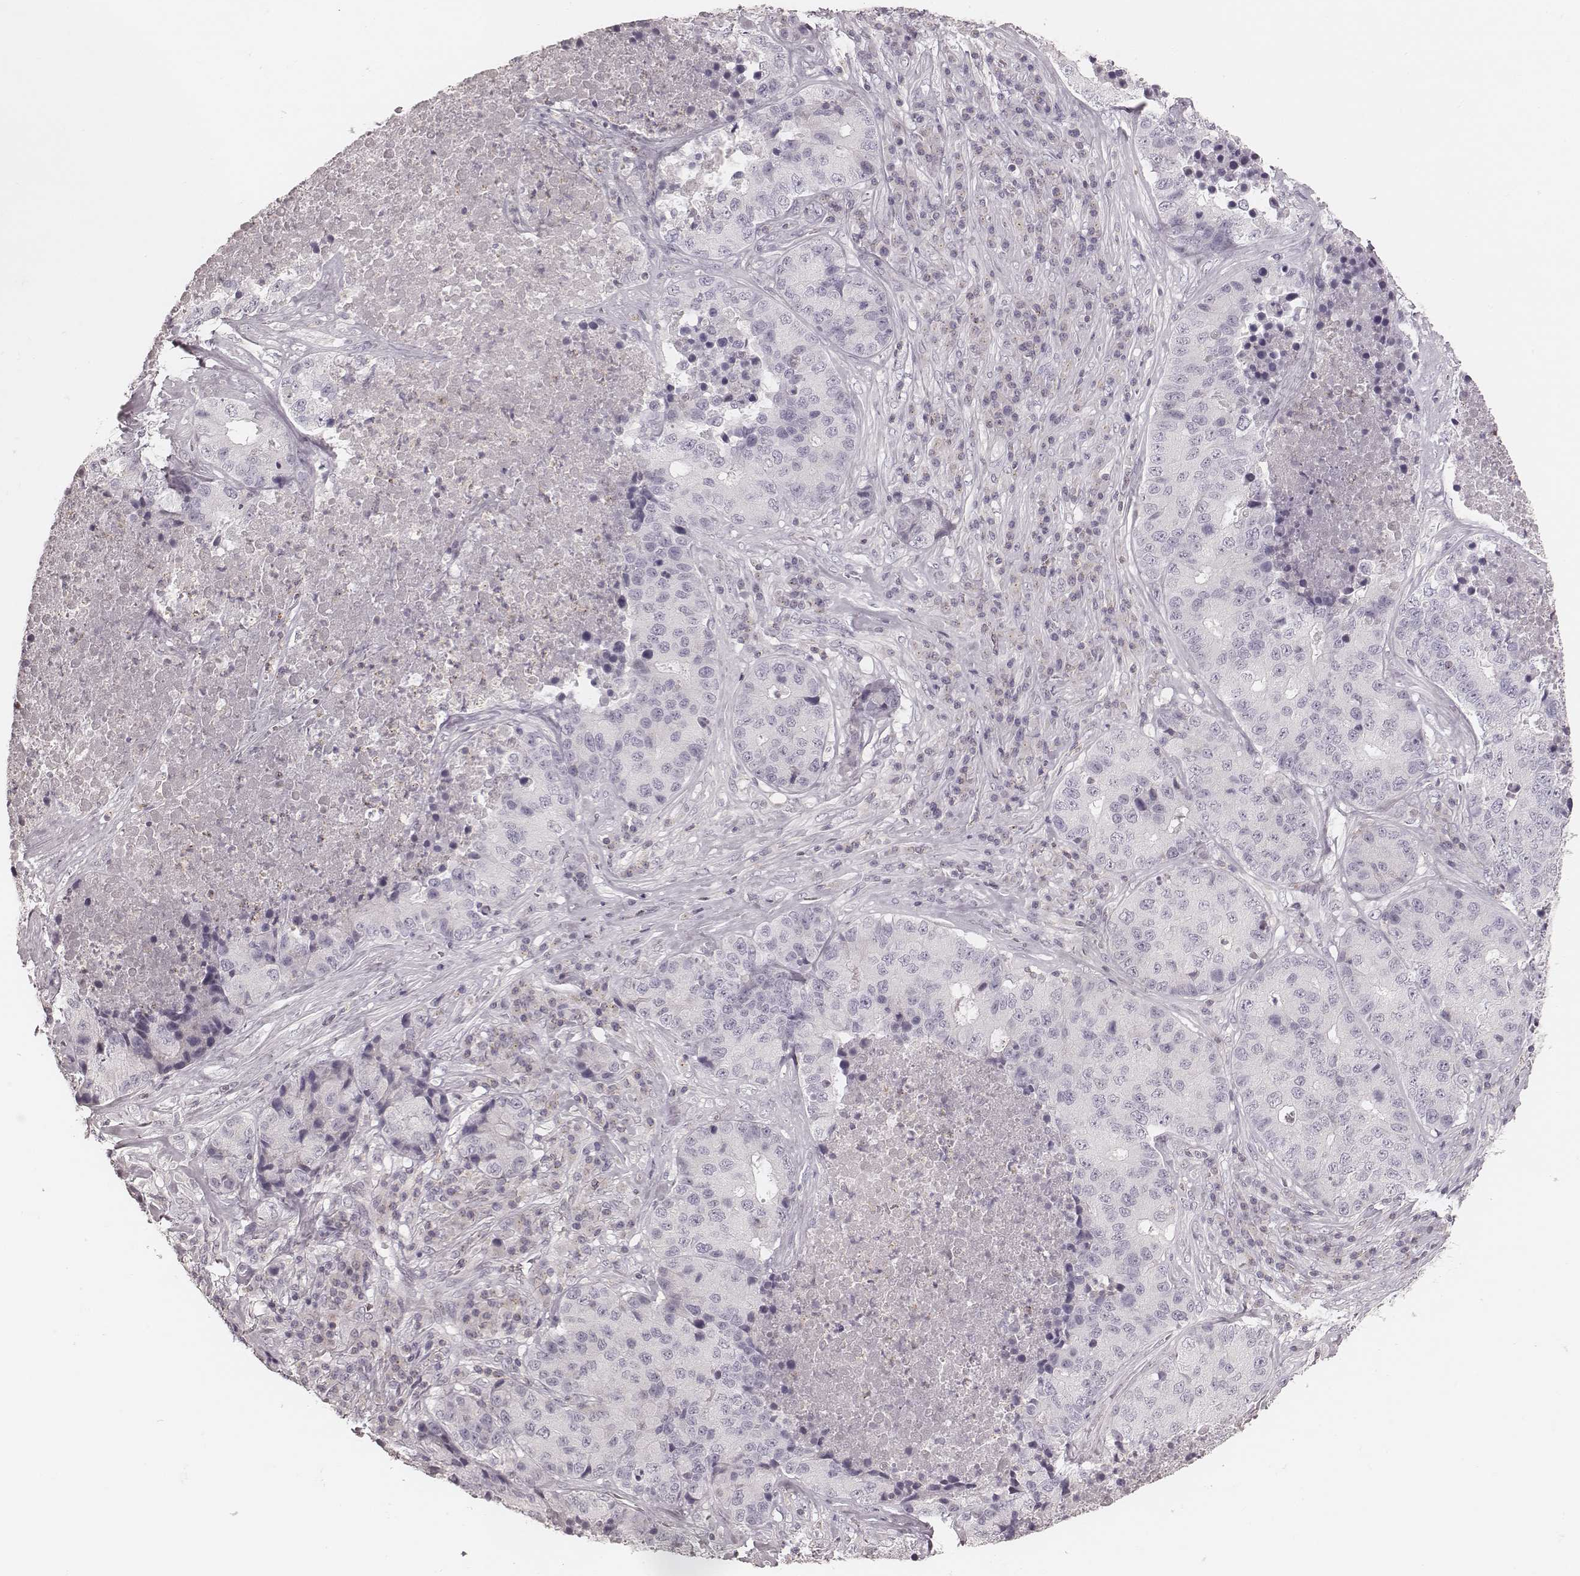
{"staining": {"intensity": "negative", "quantity": "none", "location": "none"}, "tissue": "stomach cancer", "cell_type": "Tumor cells", "image_type": "cancer", "snomed": [{"axis": "morphology", "description": "Adenocarcinoma, NOS"}, {"axis": "topography", "description": "Stomach"}], "caption": "Immunohistochemical staining of stomach adenocarcinoma reveals no significant positivity in tumor cells. (IHC, brightfield microscopy, high magnification).", "gene": "MSX1", "patient": {"sex": "male", "age": 71}}